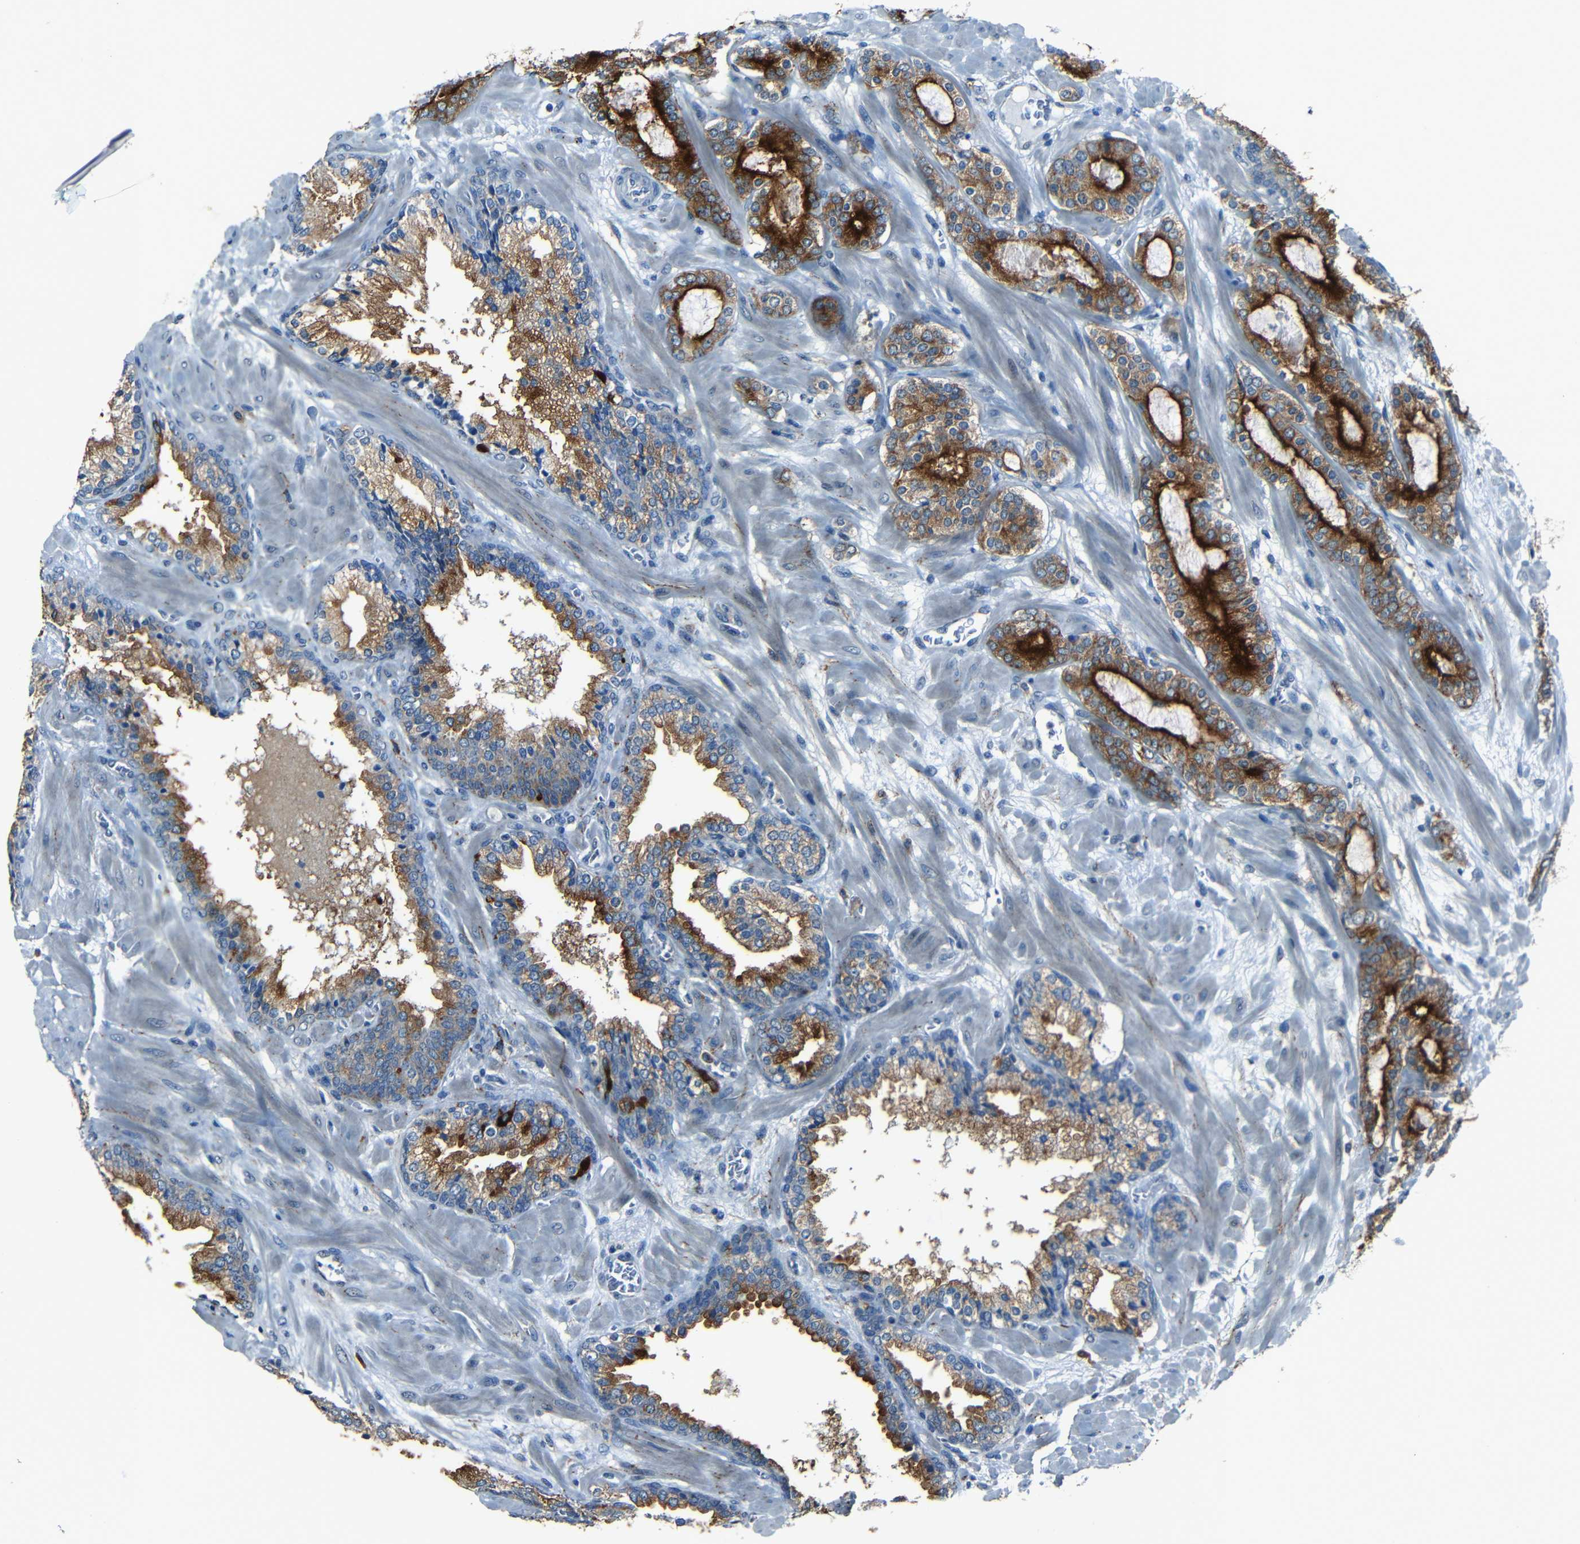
{"staining": {"intensity": "strong", "quantity": ">75%", "location": "cytoplasmic/membranous"}, "tissue": "prostate cancer", "cell_type": "Tumor cells", "image_type": "cancer", "snomed": [{"axis": "morphology", "description": "Adenocarcinoma, Low grade"}, {"axis": "topography", "description": "Prostate"}], "caption": "Human prostate adenocarcinoma (low-grade) stained with a protein marker exhibits strong staining in tumor cells.", "gene": "DNAJC5", "patient": {"sex": "male", "age": 63}}